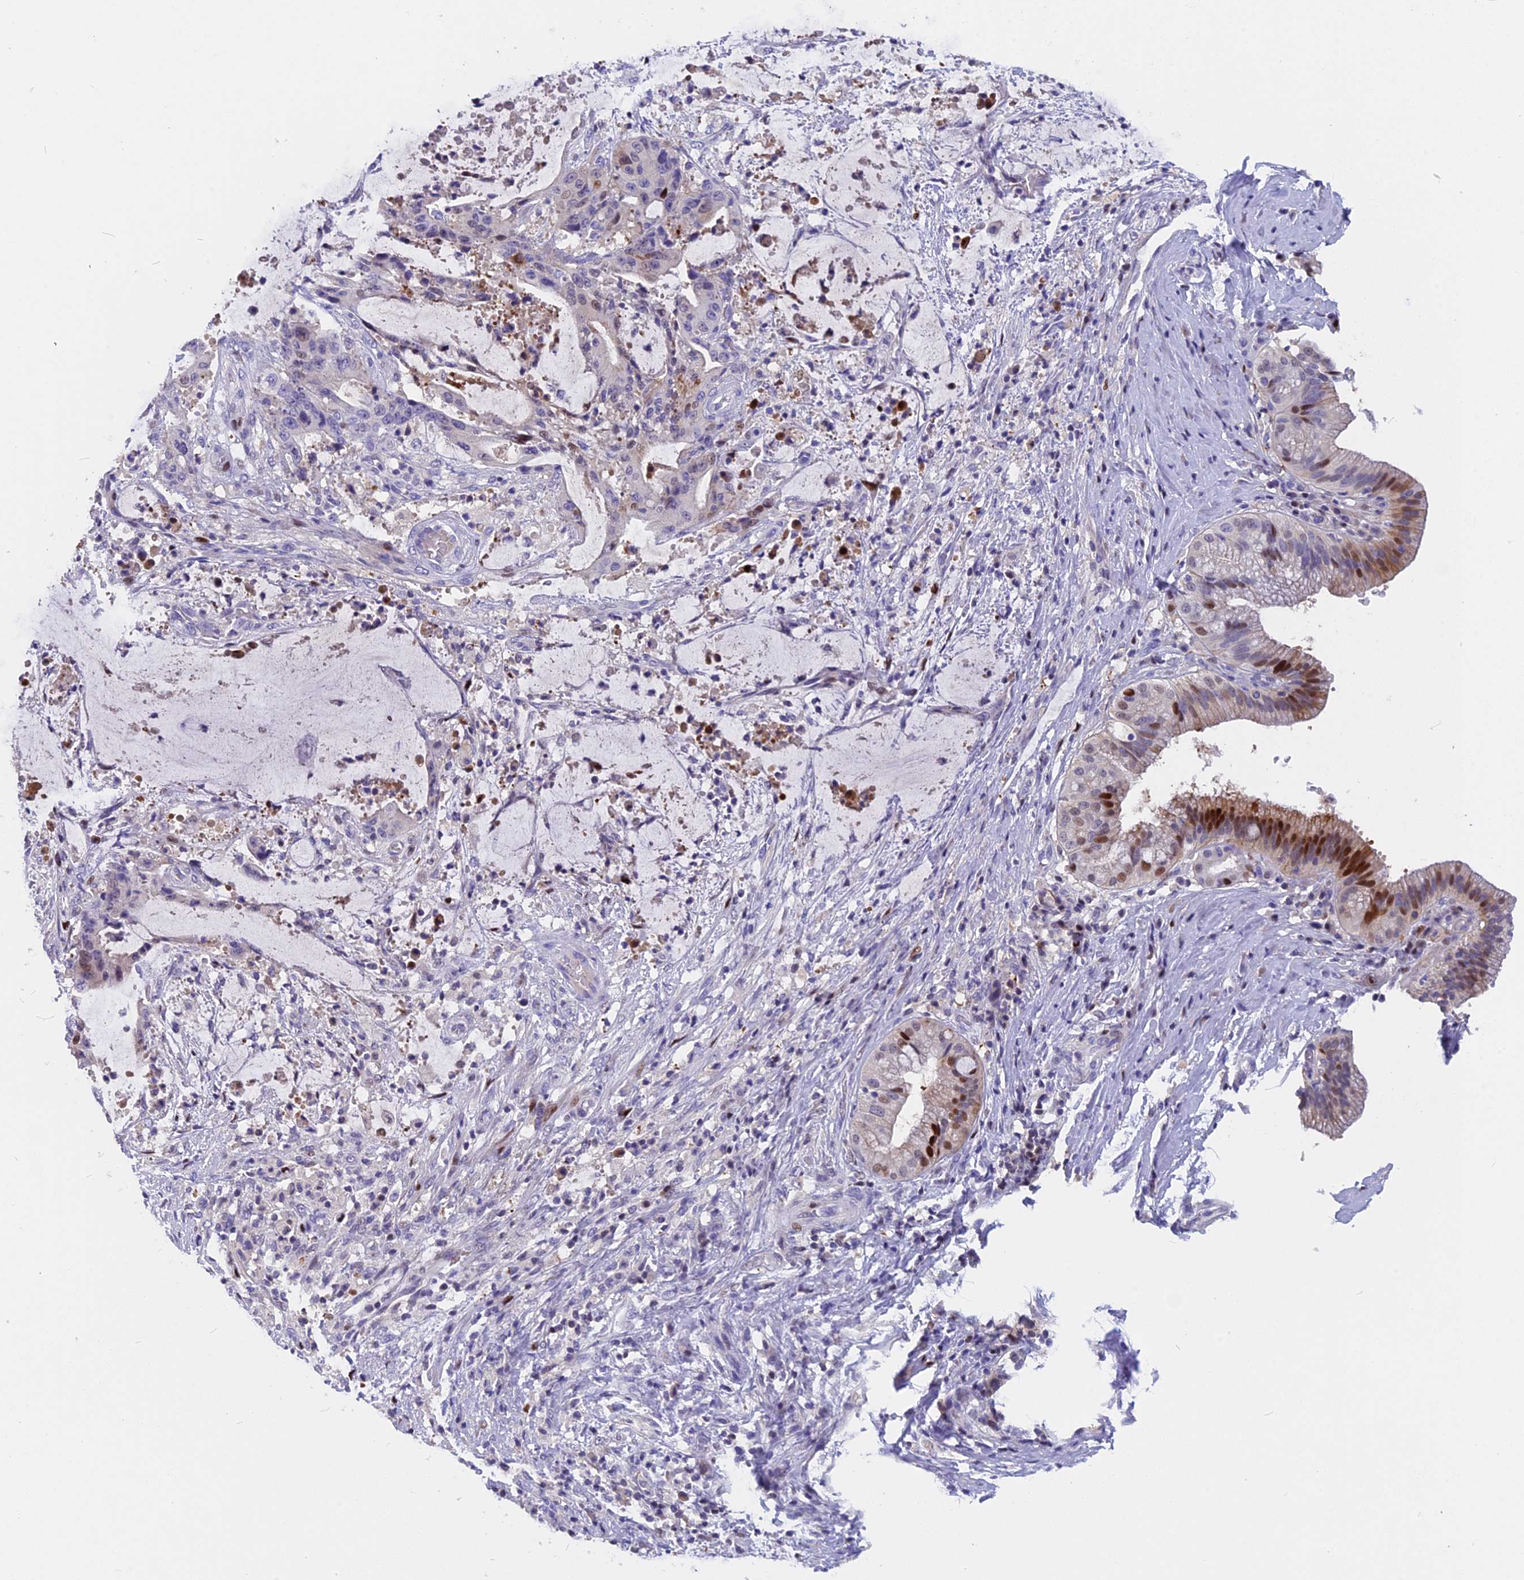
{"staining": {"intensity": "strong", "quantity": "<25%", "location": "nuclear"}, "tissue": "liver cancer", "cell_type": "Tumor cells", "image_type": "cancer", "snomed": [{"axis": "morphology", "description": "Normal tissue, NOS"}, {"axis": "morphology", "description": "Cholangiocarcinoma"}, {"axis": "topography", "description": "Liver"}, {"axis": "topography", "description": "Peripheral nerve tissue"}], "caption": "Cholangiocarcinoma (liver) stained with DAB IHC demonstrates medium levels of strong nuclear expression in about <25% of tumor cells.", "gene": "NKPD1", "patient": {"sex": "female", "age": 73}}